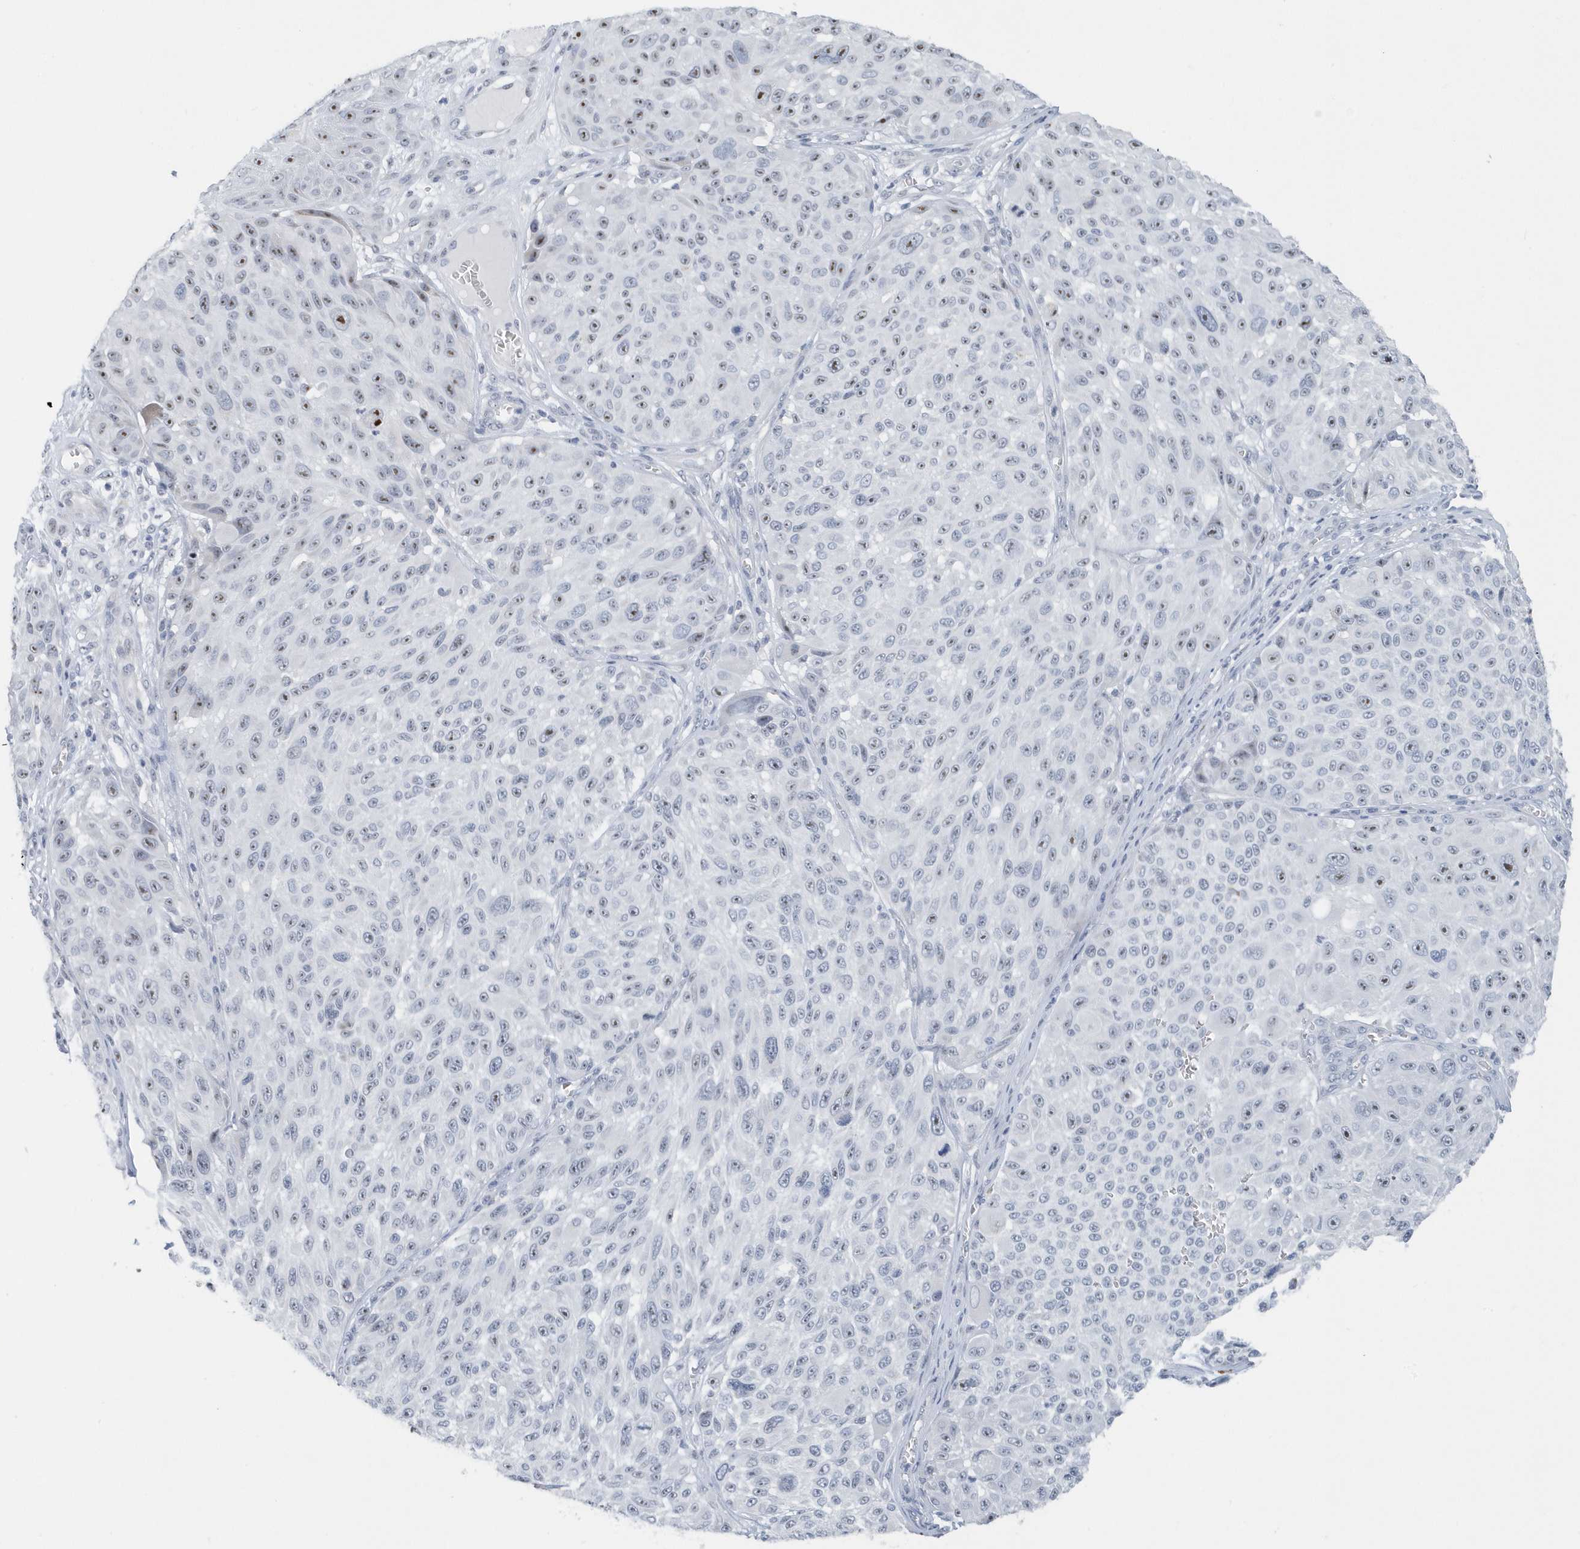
{"staining": {"intensity": "weak", "quantity": "<25%", "location": "nuclear"}, "tissue": "melanoma", "cell_type": "Tumor cells", "image_type": "cancer", "snomed": [{"axis": "morphology", "description": "Malignant melanoma, NOS"}, {"axis": "topography", "description": "Skin"}], "caption": "Immunohistochemistry (IHC) histopathology image of human malignant melanoma stained for a protein (brown), which exhibits no staining in tumor cells. (DAB (3,3'-diaminobenzidine) immunohistochemistry, high magnification).", "gene": "RPF2", "patient": {"sex": "male", "age": 83}}